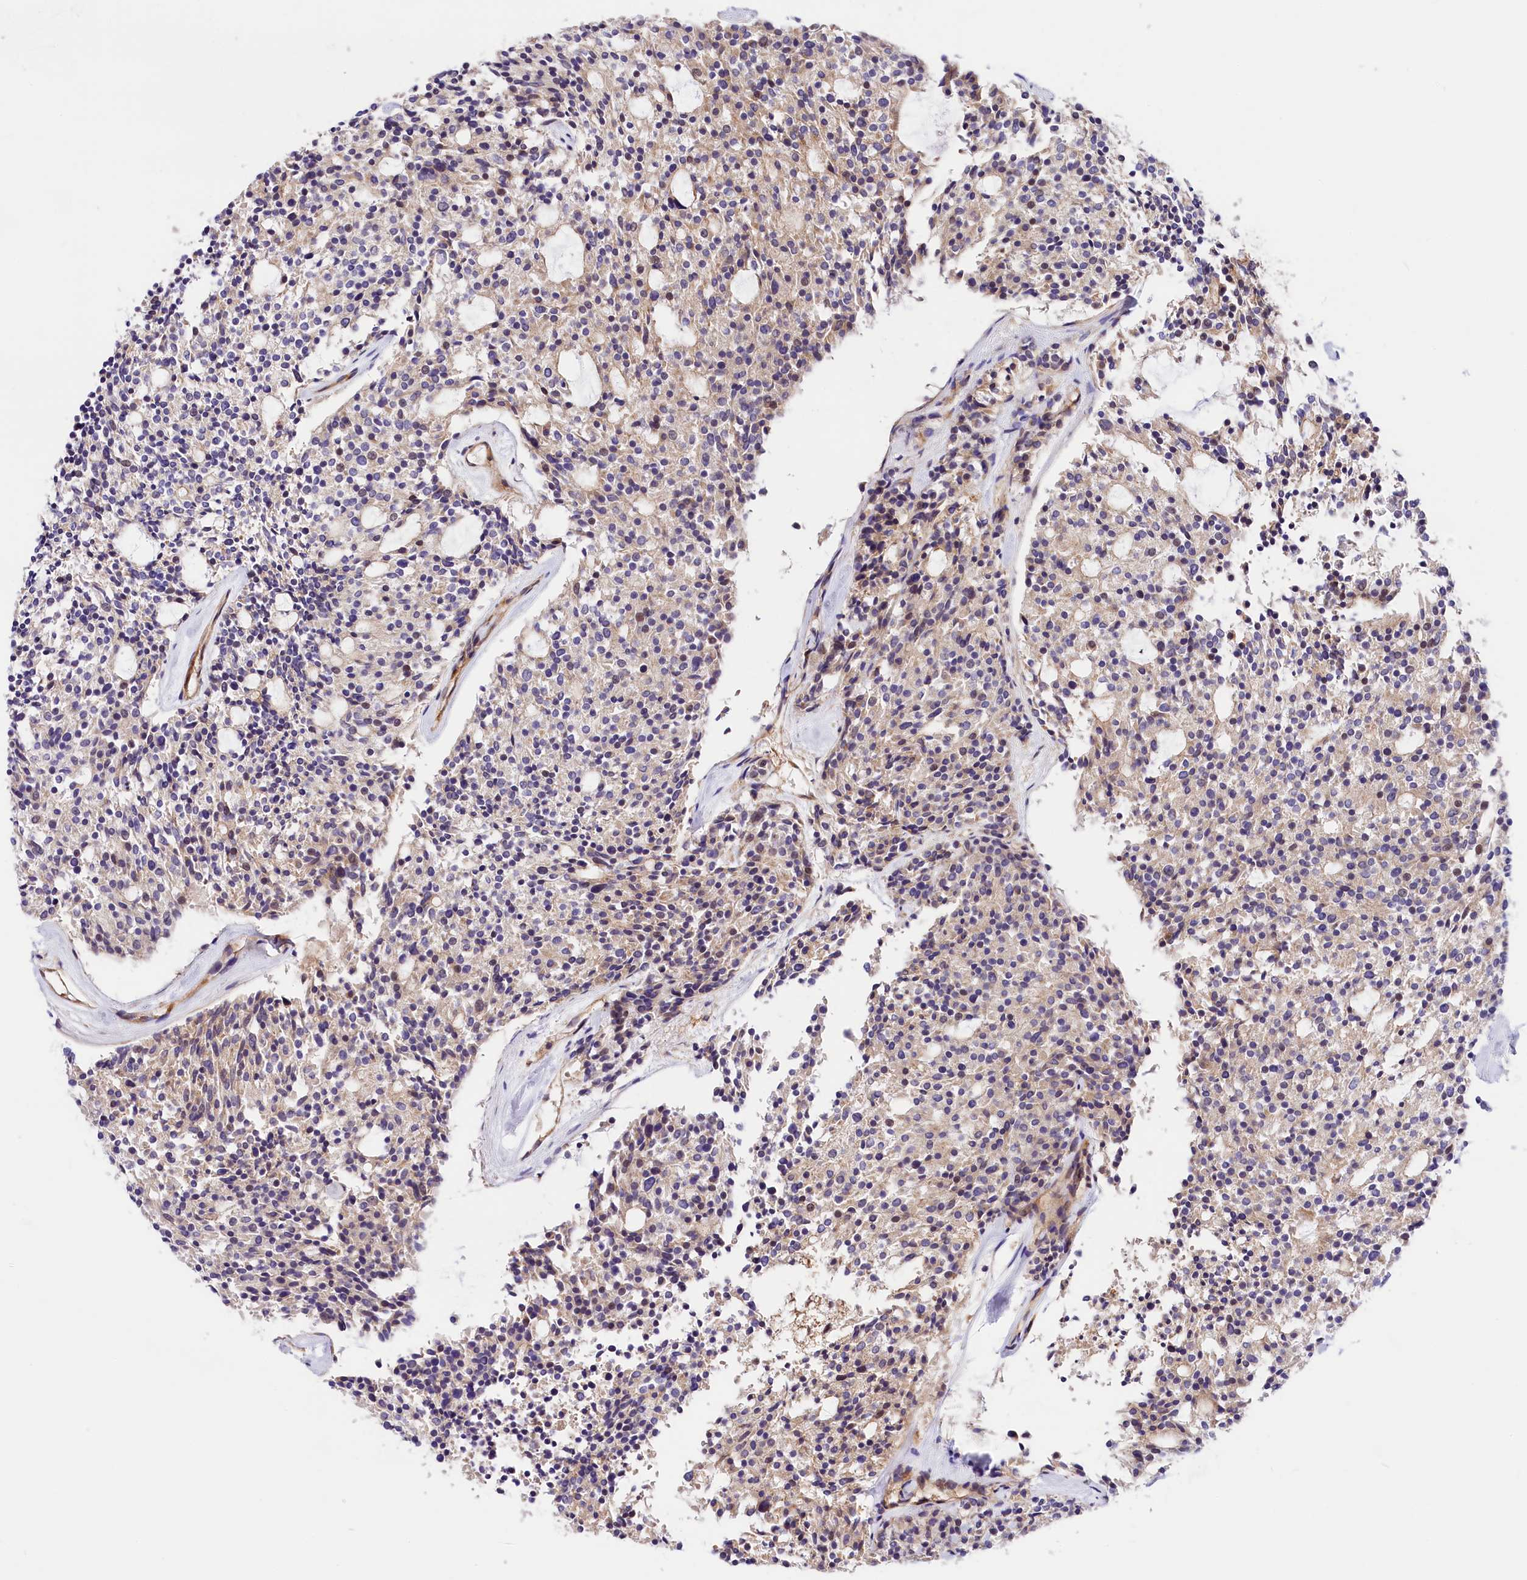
{"staining": {"intensity": "weak", "quantity": "<25%", "location": "cytoplasmic/membranous,nuclear"}, "tissue": "carcinoid", "cell_type": "Tumor cells", "image_type": "cancer", "snomed": [{"axis": "morphology", "description": "Carcinoid, malignant, NOS"}, {"axis": "topography", "description": "Pancreas"}], "caption": "Immunohistochemical staining of carcinoid exhibits no significant positivity in tumor cells.", "gene": "ARMC6", "patient": {"sex": "female", "age": 54}}